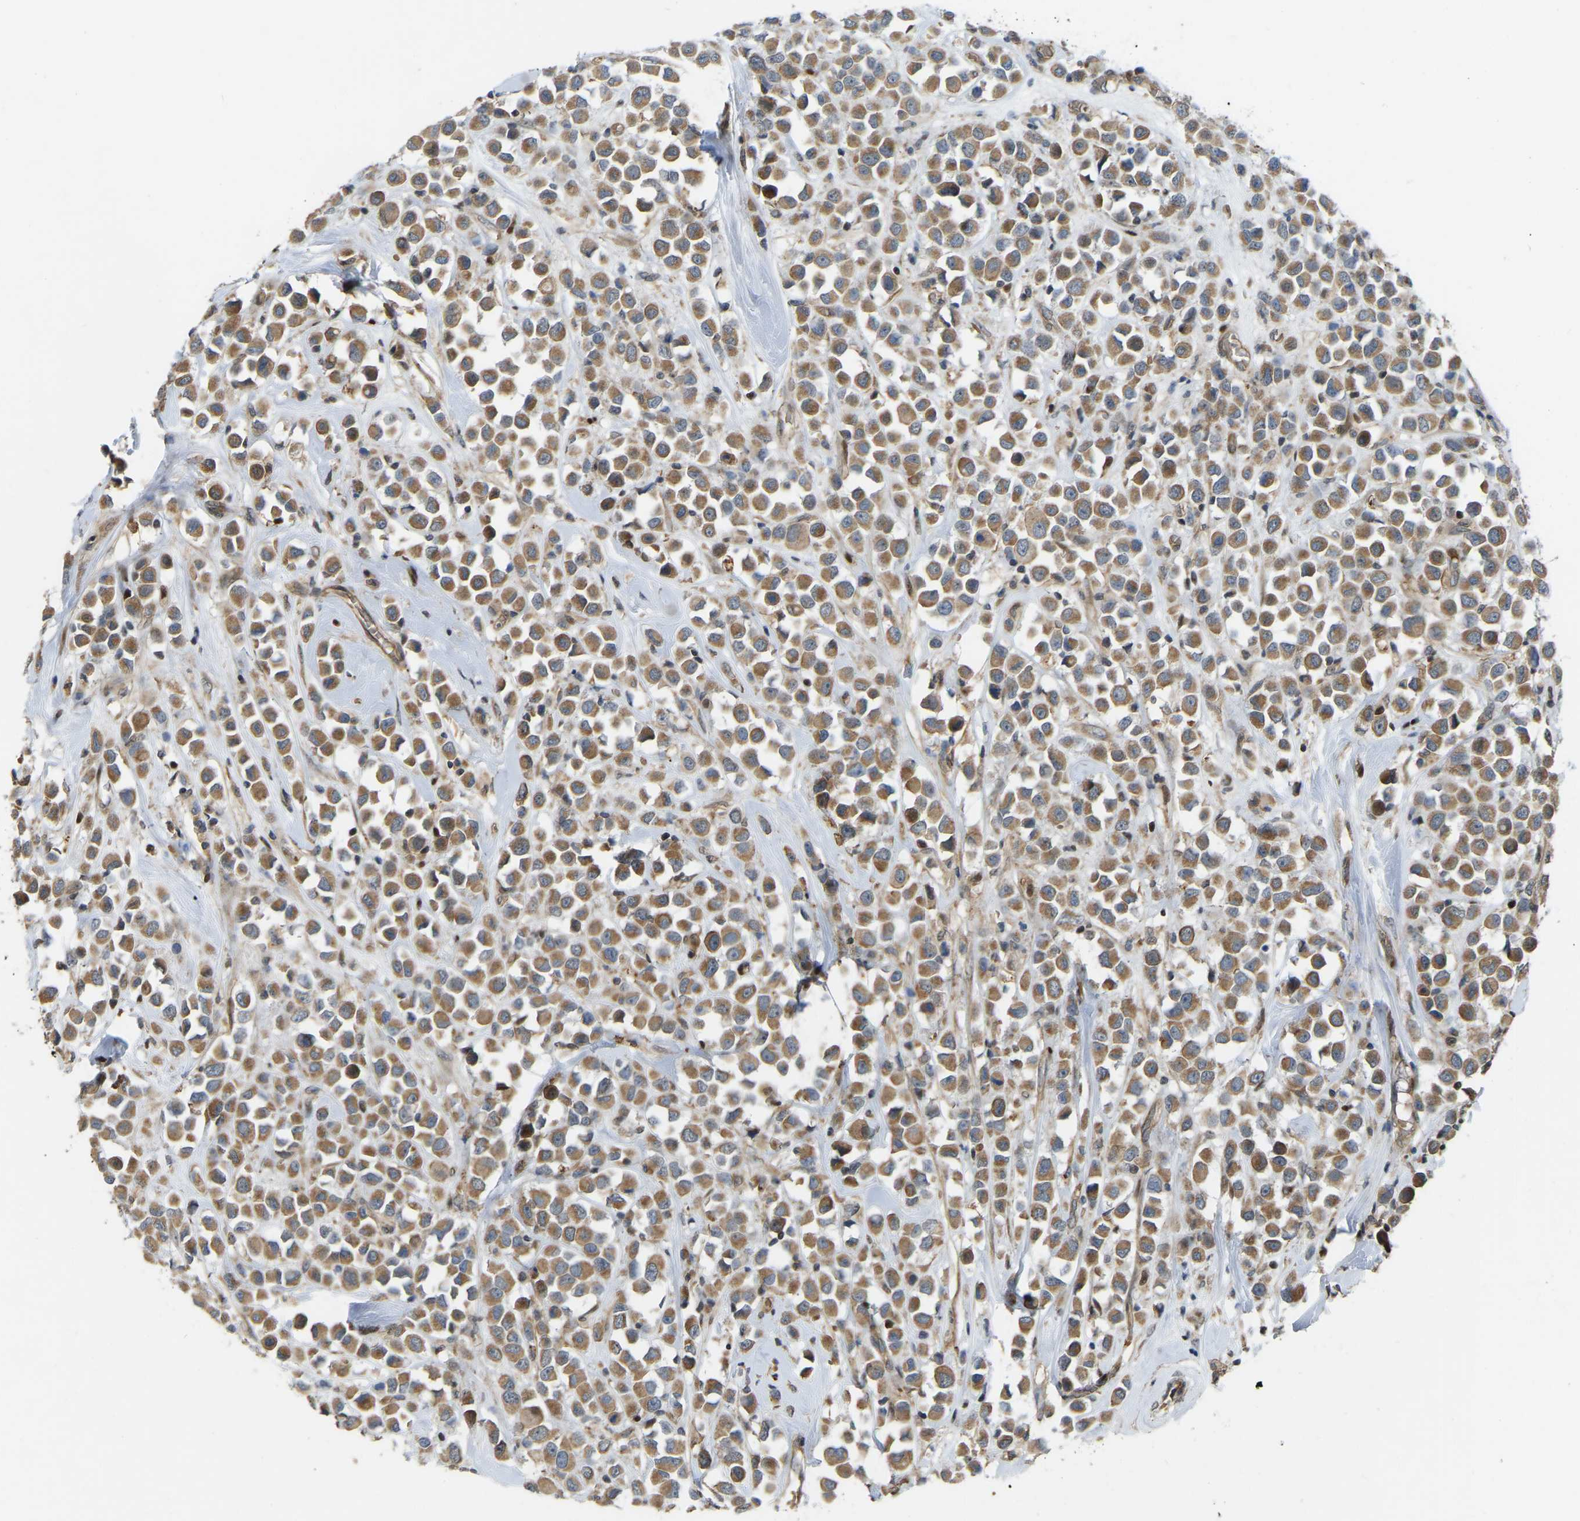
{"staining": {"intensity": "moderate", "quantity": ">75%", "location": "cytoplasmic/membranous"}, "tissue": "breast cancer", "cell_type": "Tumor cells", "image_type": "cancer", "snomed": [{"axis": "morphology", "description": "Duct carcinoma"}, {"axis": "topography", "description": "Breast"}], "caption": "IHC photomicrograph of breast cancer (infiltrating ductal carcinoma) stained for a protein (brown), which displays medium levels of moderate cytoplasmic/membranous staining in approximately >75% of tumor cells.", "gene": "C21orf91", "patient": {"sex": "female", "age": 61}}